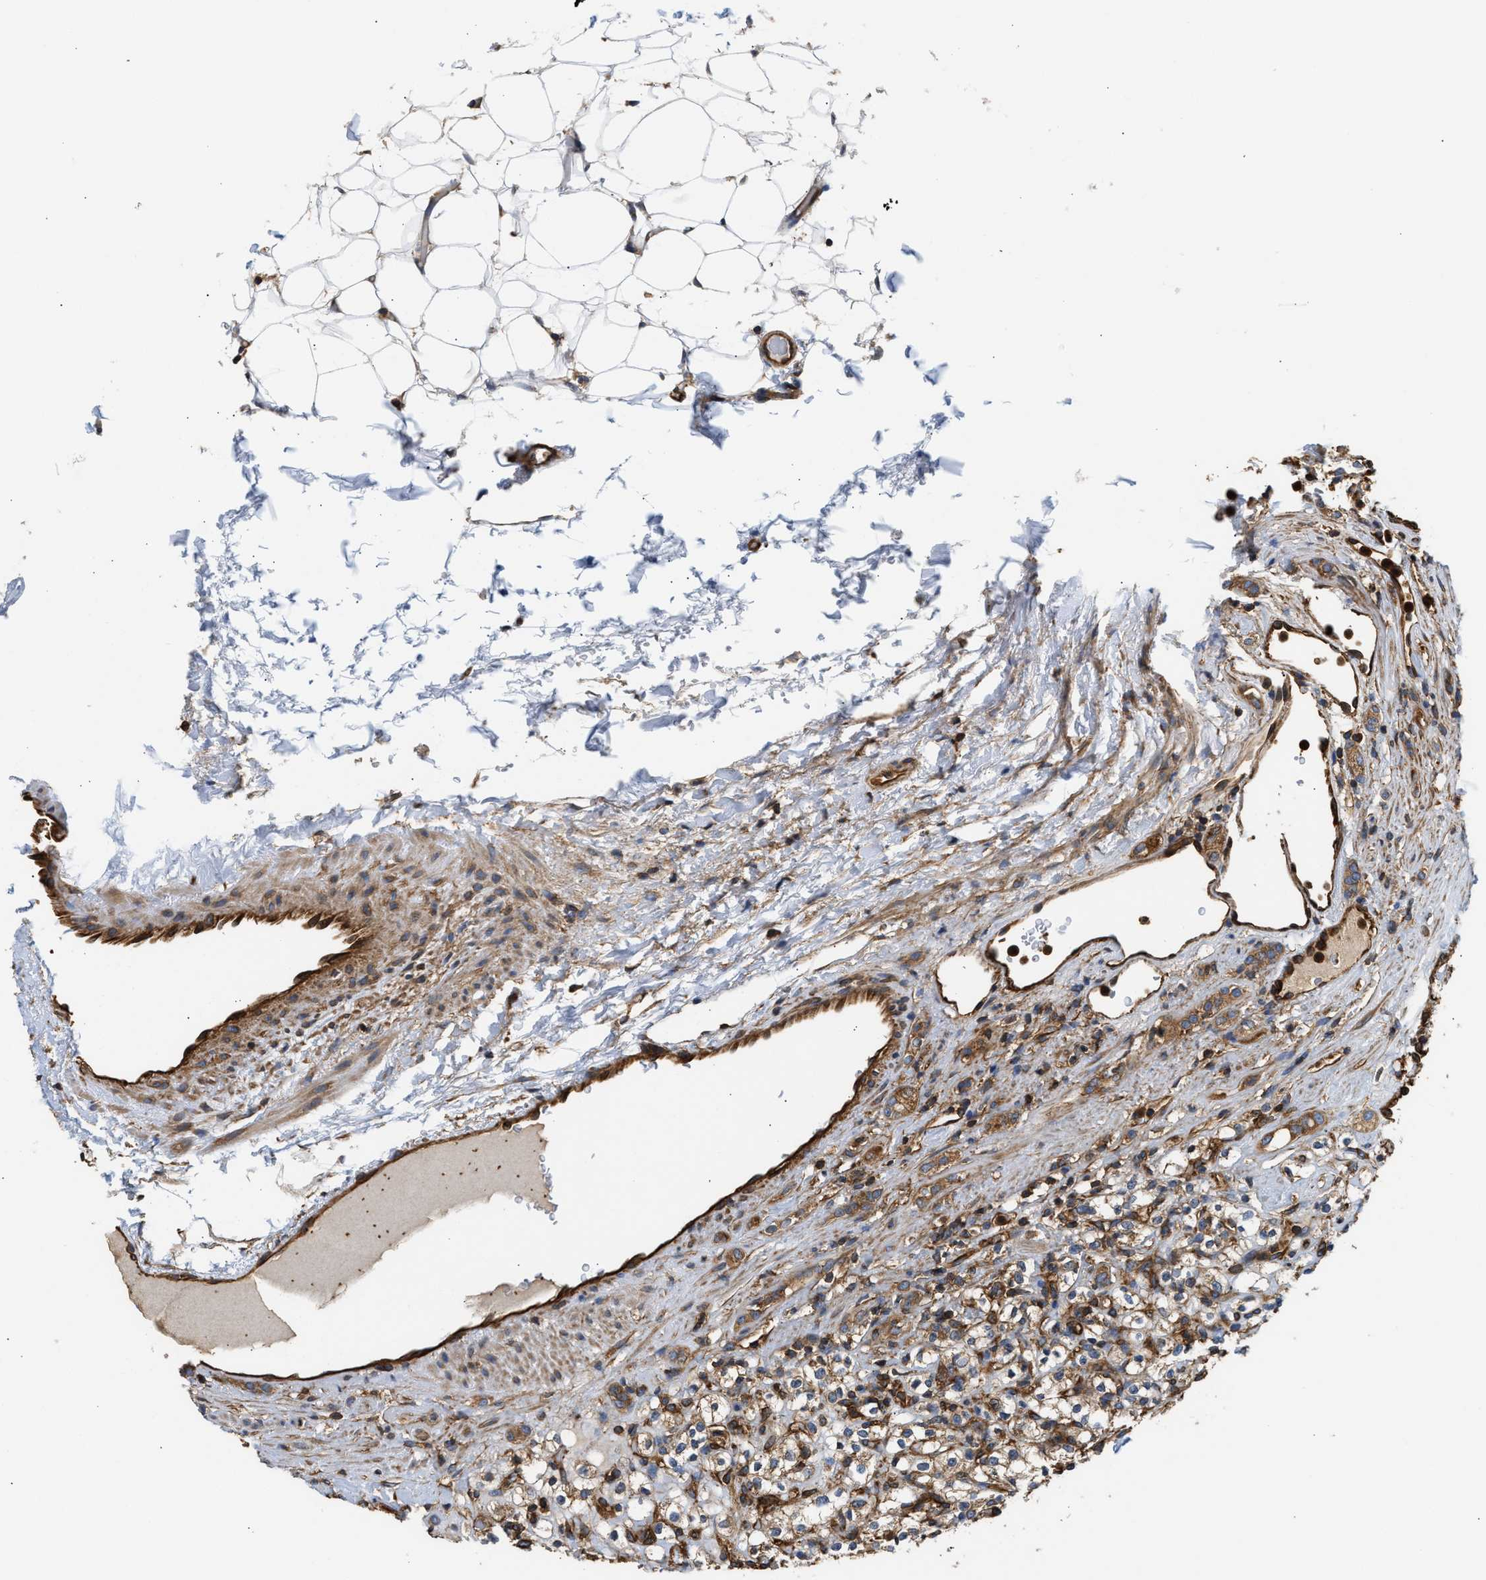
{"staining": {"intensity": "moderate", "quantity": ">75%", "location": "cytoplasmic/membranous"}, "tissue": "renal cancer", "cell_type": "Tumor cells", "image_type": "cancer", "snomed": [{"axis": "morphology", "description": "Normal tissue, NOS"}, {"axis": "morphology", "description": "Adenocarcinoma, NOS"}, {"axis": "topography", "description": "Kidney"}], "caption": "Protein analysis of renal cancer tissue reveals moderate cytoplasmic/membranous staining in approximately >75% of tumor cells. Nuclei are stained in blue.", "gene": "SAMD9L", "patient": {"sex": "female", "age": 72}}